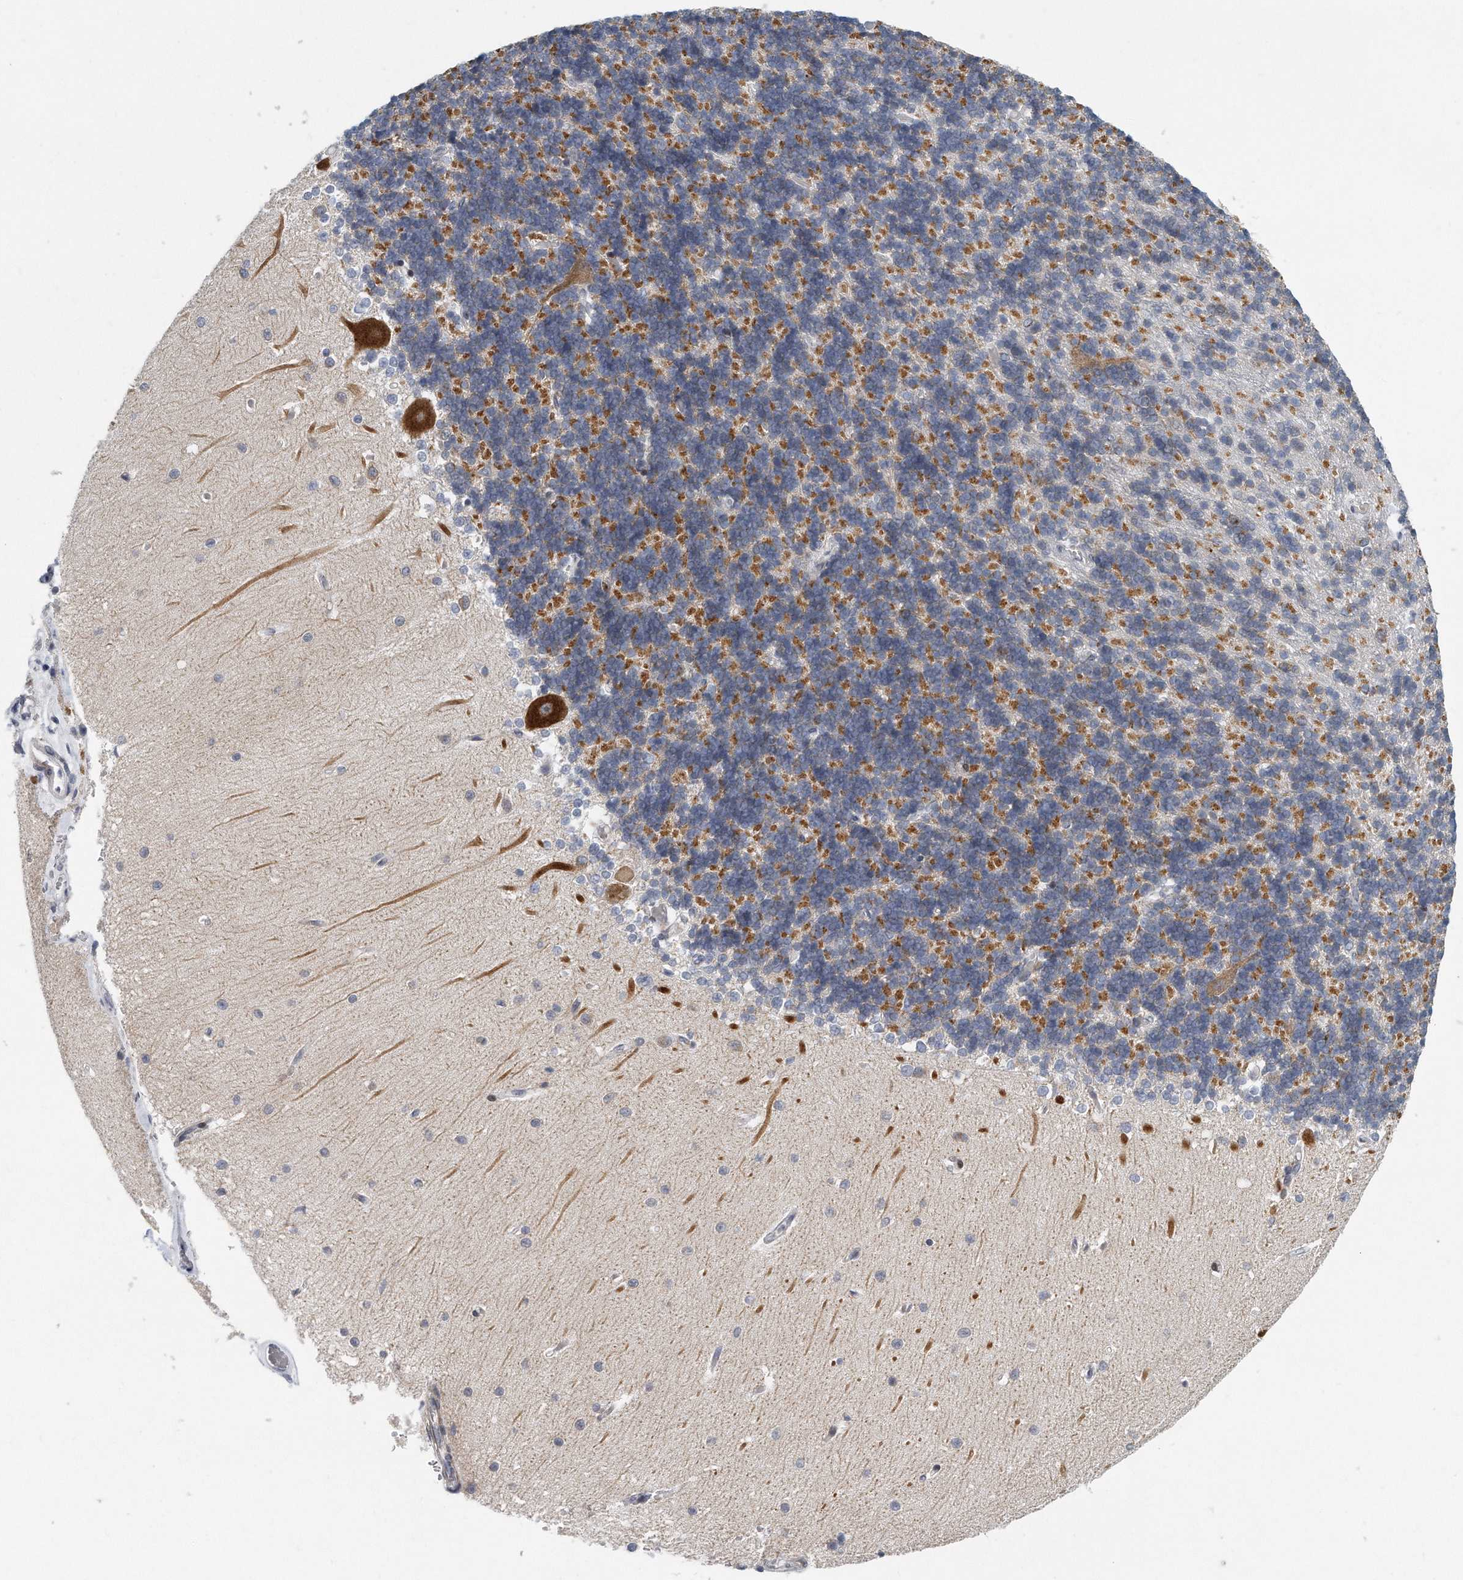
{"staining": {"intensity": "weak", "quantity": "<25%", "location": "cytoplasmic/membranous"}, "tissue": "cerebellum", "cell_type": "Cells in granular layer", "image_type": "normal", "snomed": [{"axis": "morphology", "description": "Normal tissue, NOS"}, {"axis": "topography", "description": "Cerebellum"}], "caption": "IHC histopathology image of benign cerebellum stained for a protein (brown), which exhibits no staining in cells in granular layer.", "gene": "VLDLR", "patient": {"sex": "male", "age": 37}}